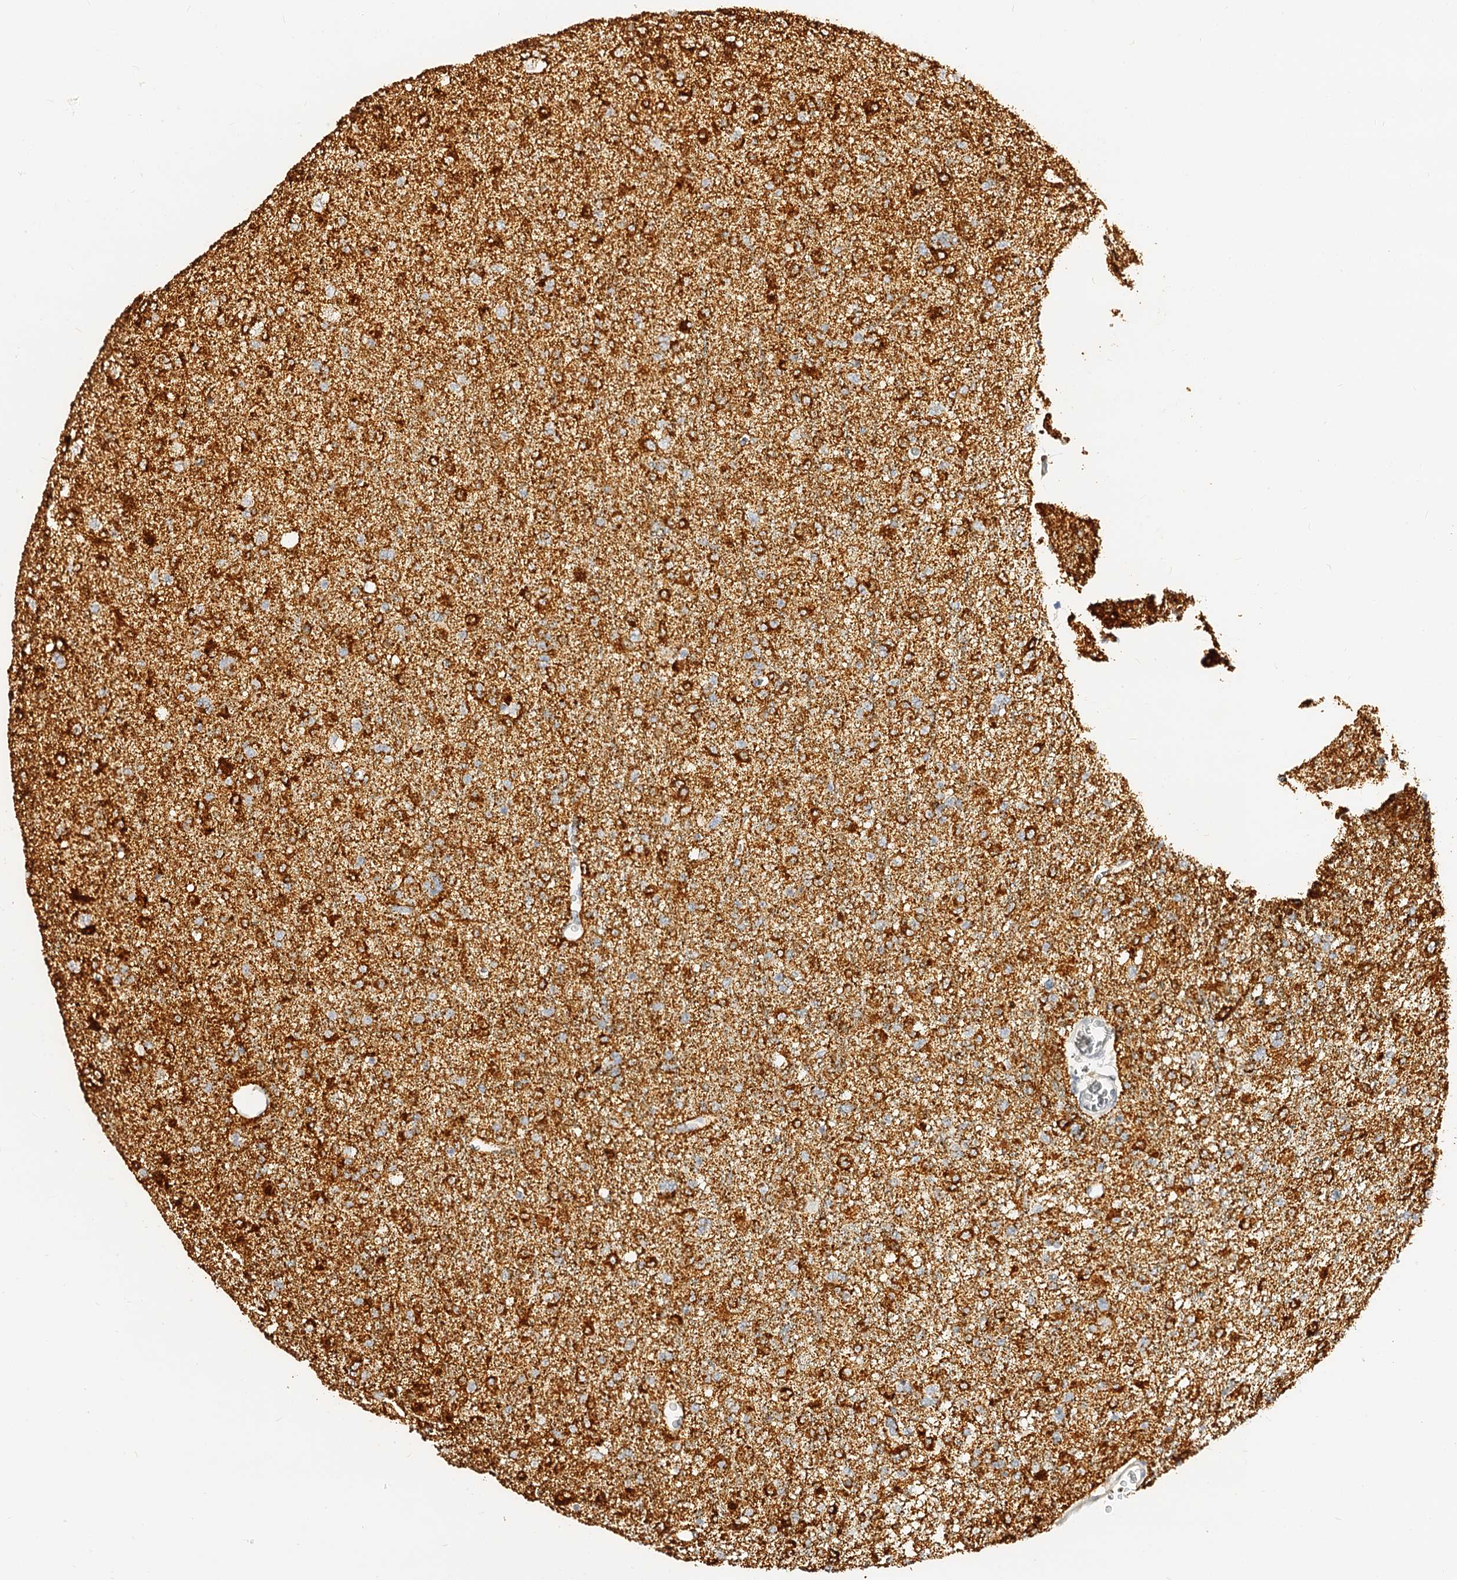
{"staining": {"intensity": "strong", "quantity": ">75%", "location": "cytoplasmic/membranous"}, "tissue": "glioma", "cell_type": "Tumor cells", "image_type": "cancer", "snomed": [{"axis": "morphology", "description": "Glioma, malignant, Low grade"}, {"axis": "topography", "description": "Brain"}], "caption": "Protein staining shows strong cytoplasmic/membranous expression in approximately >75% of tumor cells in glioma.", "gene": "MAOB", "patient": {"sex": "male", "age": 65}}